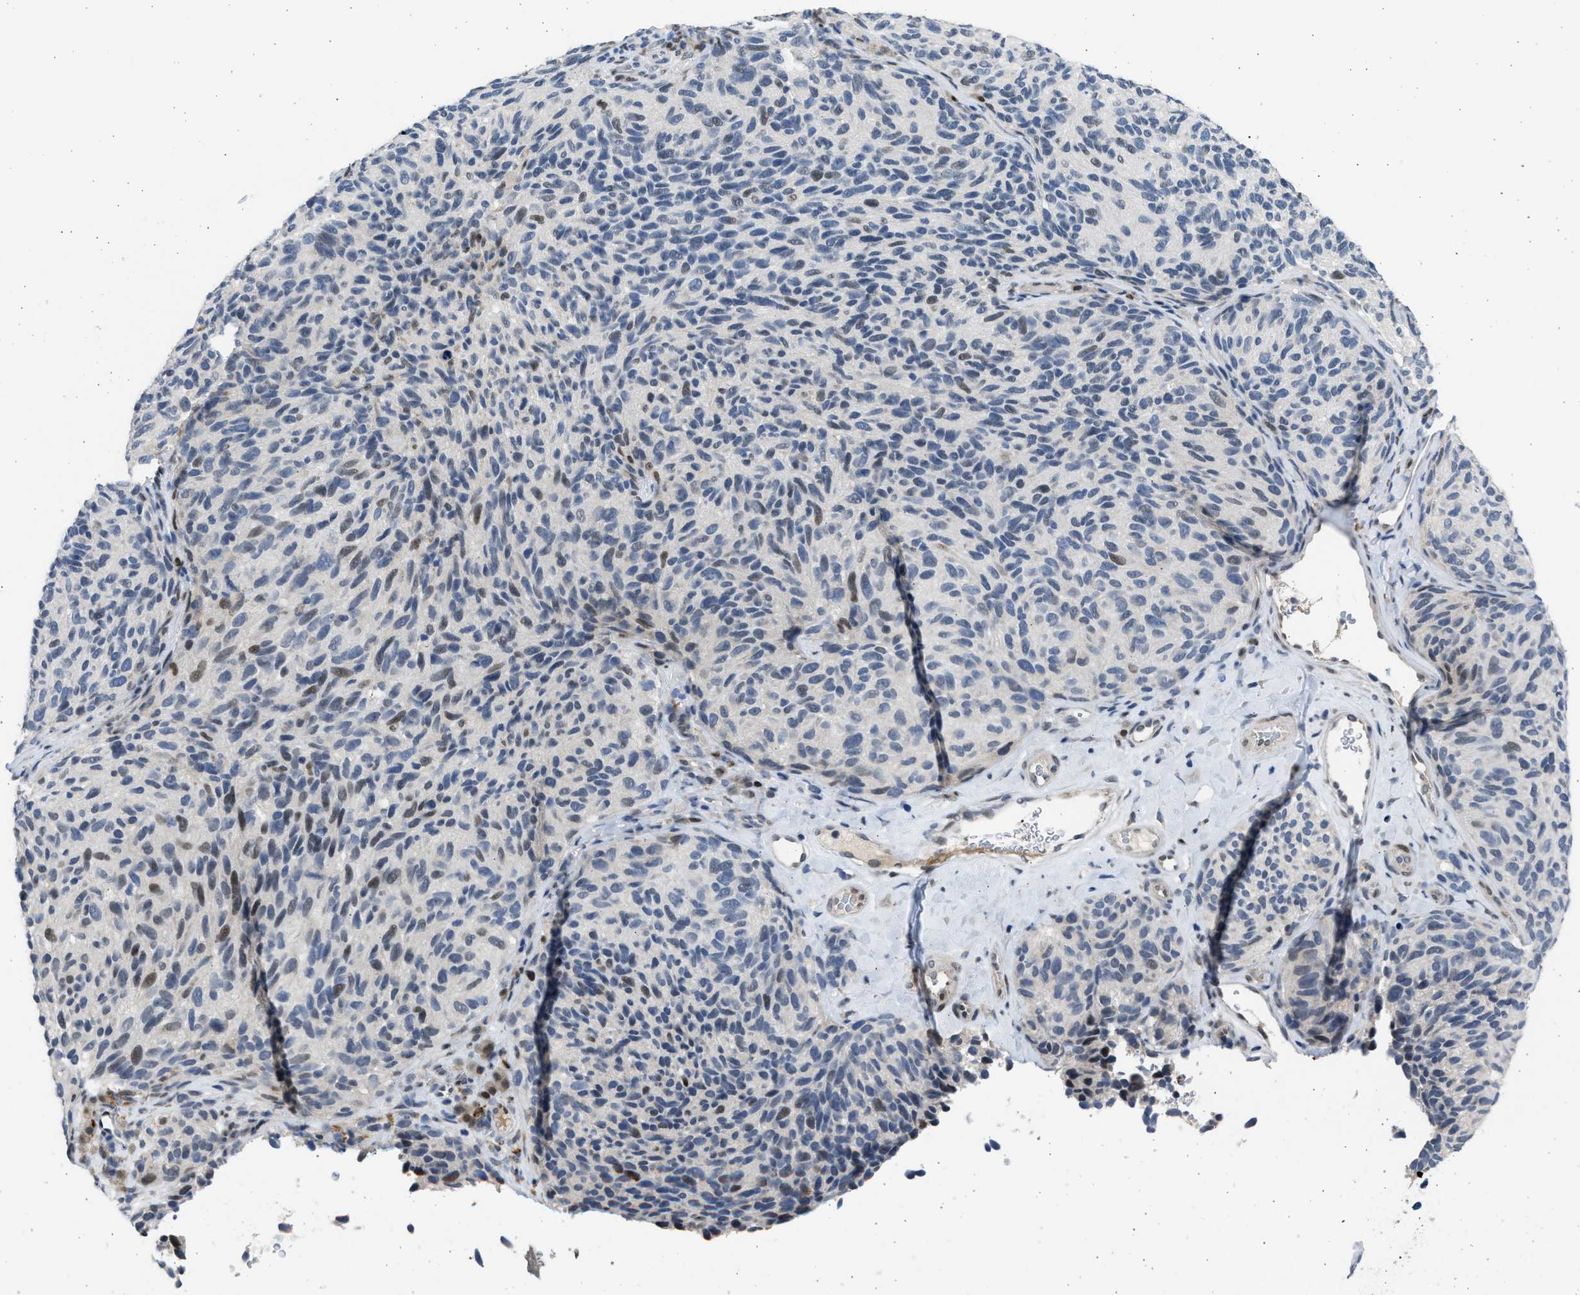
{"staining": {"intensity": "moderate", "quantity": "<25%", "location": "nuclear"}, "tissue": "melanoma", "cell_type": "Tumor cells", "image_type": "cancer", "snomed": [{"axis": "morphology", "description": "Malignant melanoma, NOS"}, {"axis": "topography", "description": "Skin"}], "caption": "Approximately <25% of tumor cells in human melanoma demonstrate moderate nuclear protein staining as visualized by brown immunohistochemical staining.", "gene": "HMGN3", "patient": {"sex": "female", "age": 73}}